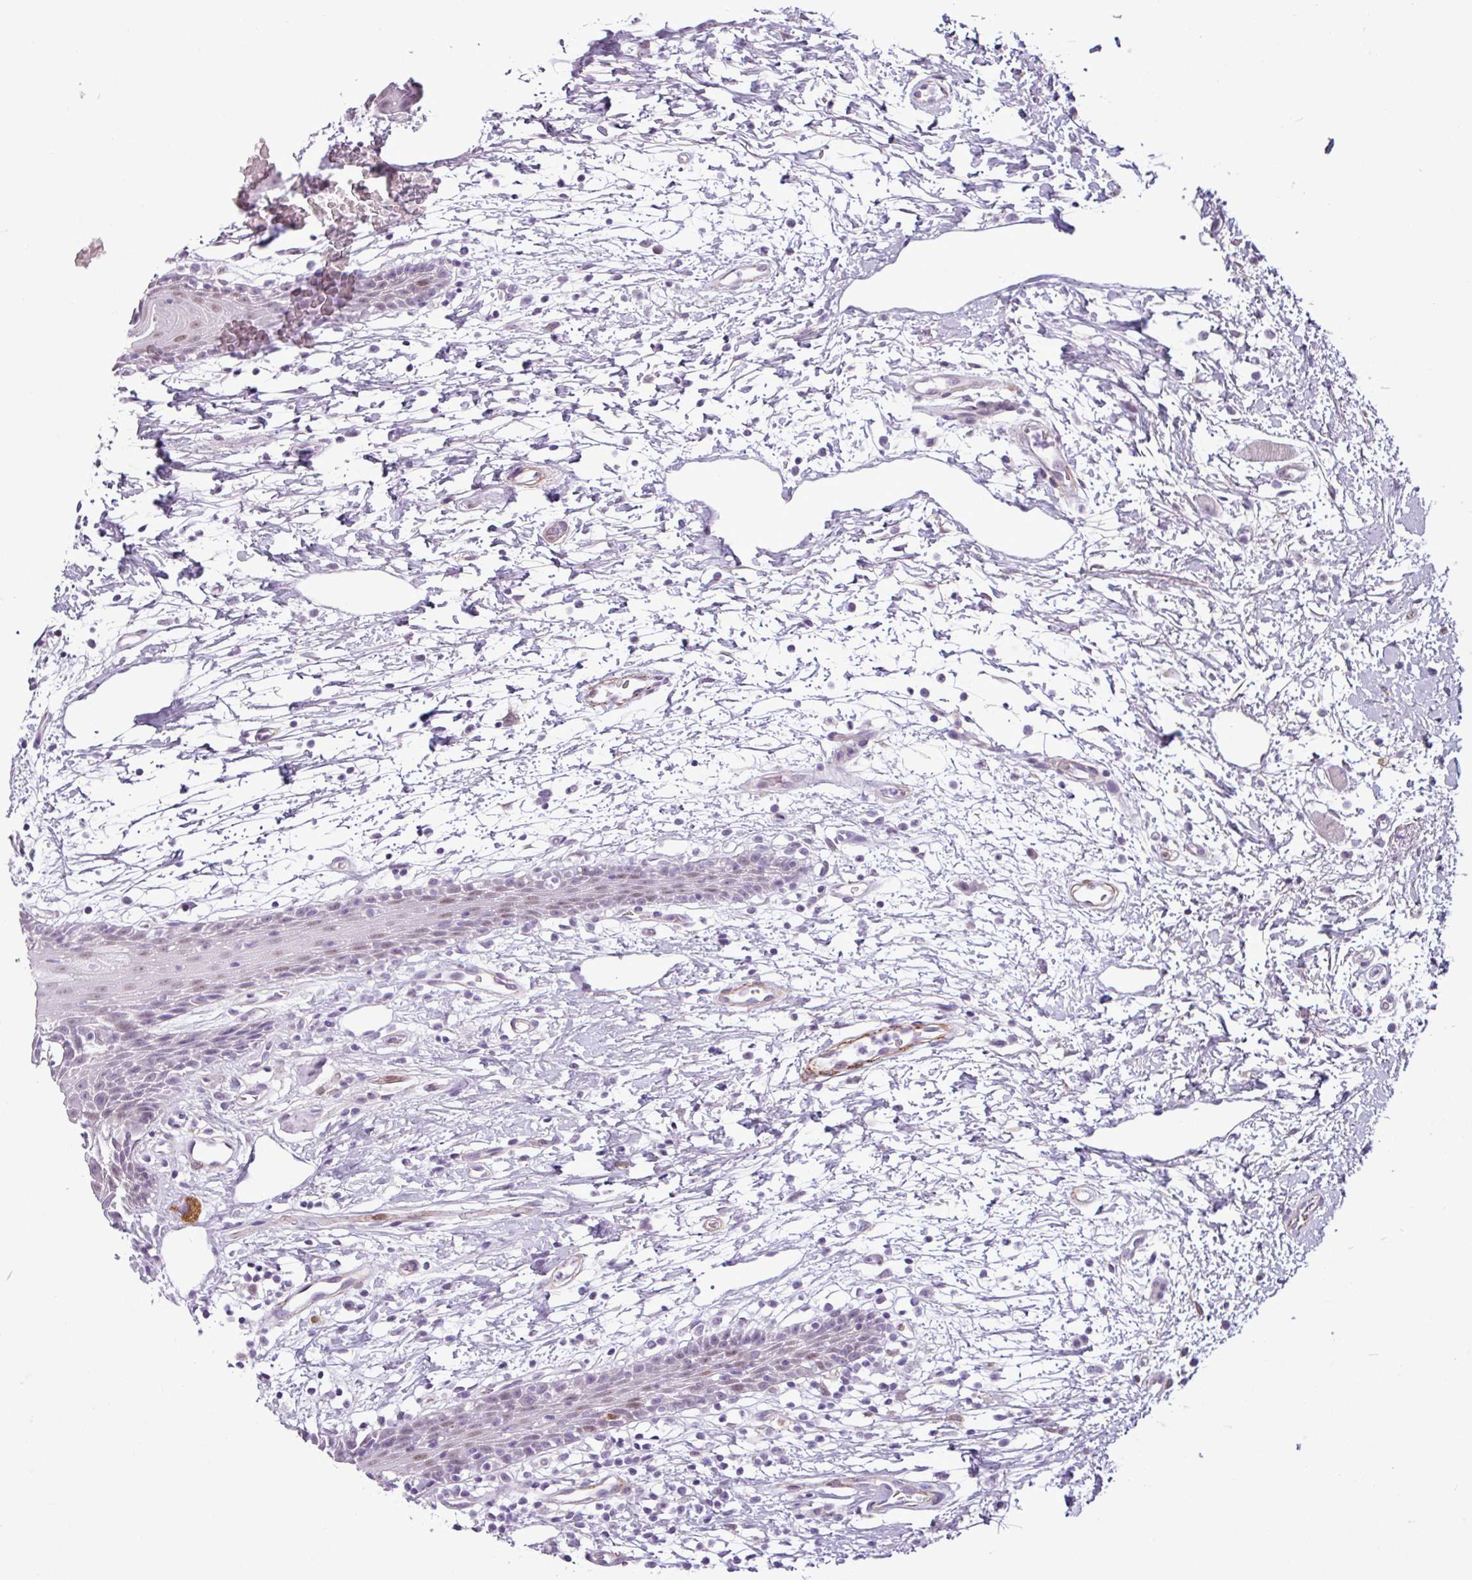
{"staining": {"intensity": "moderate", "quantity": "<25%", "location": "cytoplasmic/membranous,nuclear"}, "tissue": "oral mucosa", "cell_type": "Squamous epithelial cells", "image_type": "normal", "snomed": [{"axis": "morphology", "description": "Normal tissue, NOS"}, {"axis": "topography", "description": "Oral tissue"}, {"axis": "topography", "description": "Tounge, NOS"}], "caption": "A micrograph of human oral mucosa stained for a protein shows moderate cytoplasmic/membranous,nuclear brown staining in squamous epithelial cells. The protein is stained brown, and the nuclei are stained in blue (DAB (3,3'-diaminobenzidine) IHC with brightfield microscopy, high magnification).", "gene": "ATP10A", "patient": {"sex": "female", "age": 59}}